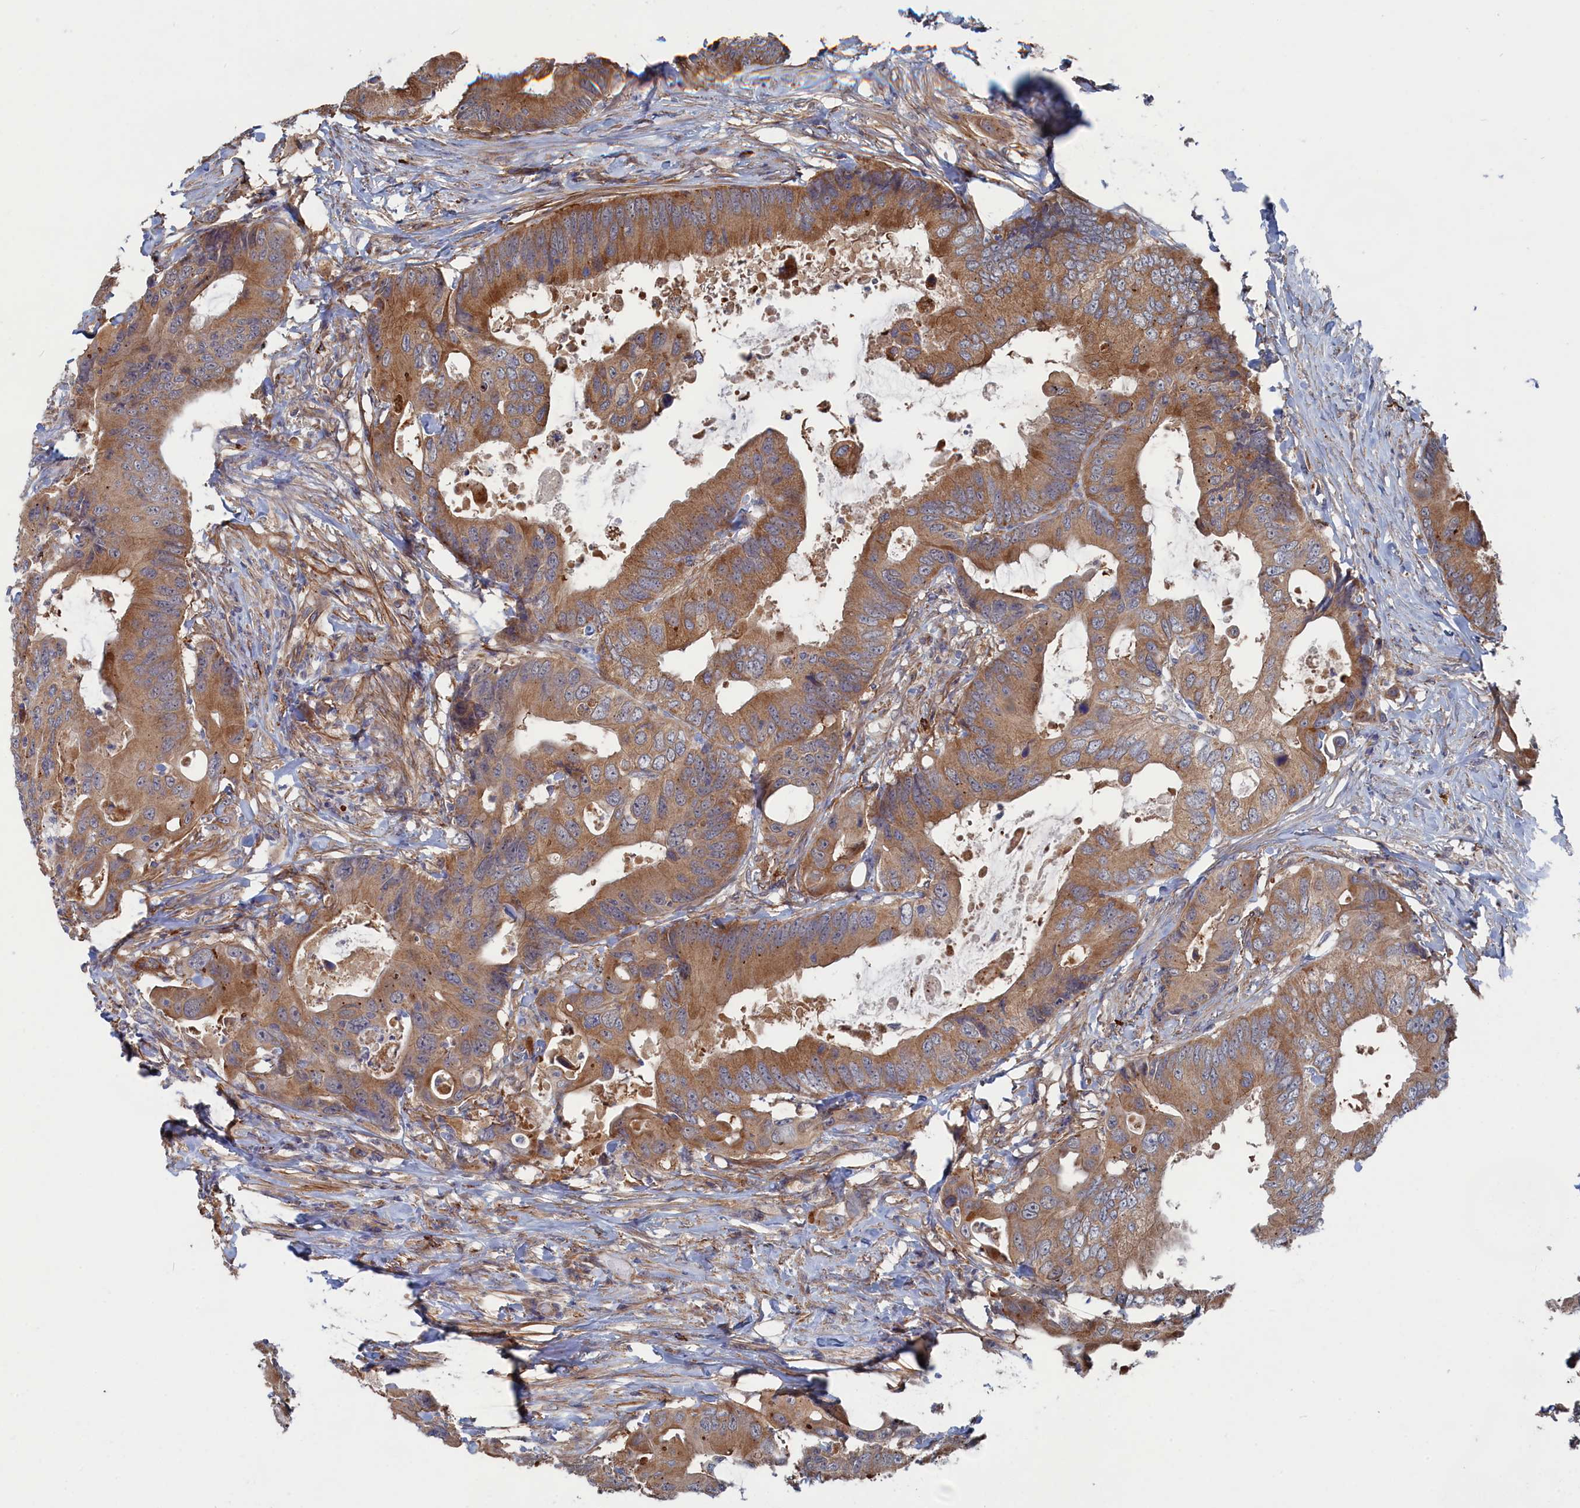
{"staining": {"intensity": "moderate", "quantity": ">75%", "location": "cytoplasmic/membranous"}, "tissue": "colorectal cancer", "cell_type": "Tumor cells", "image_type": "cancer", "snomed": [{"axis": "morphology", "description": "Adenocarcinoma, NOS"}, {"axis": "topography", "description": "Colon"}], "caption": "Brown immunohistochemical staining in human adenocarcinoma (colorectal) shows moderate cytoplasmic/membranous expression in about >75% of tumor cells.", "gene": "FILIP1L", "patient": {"sex": "male", "age": 71}}